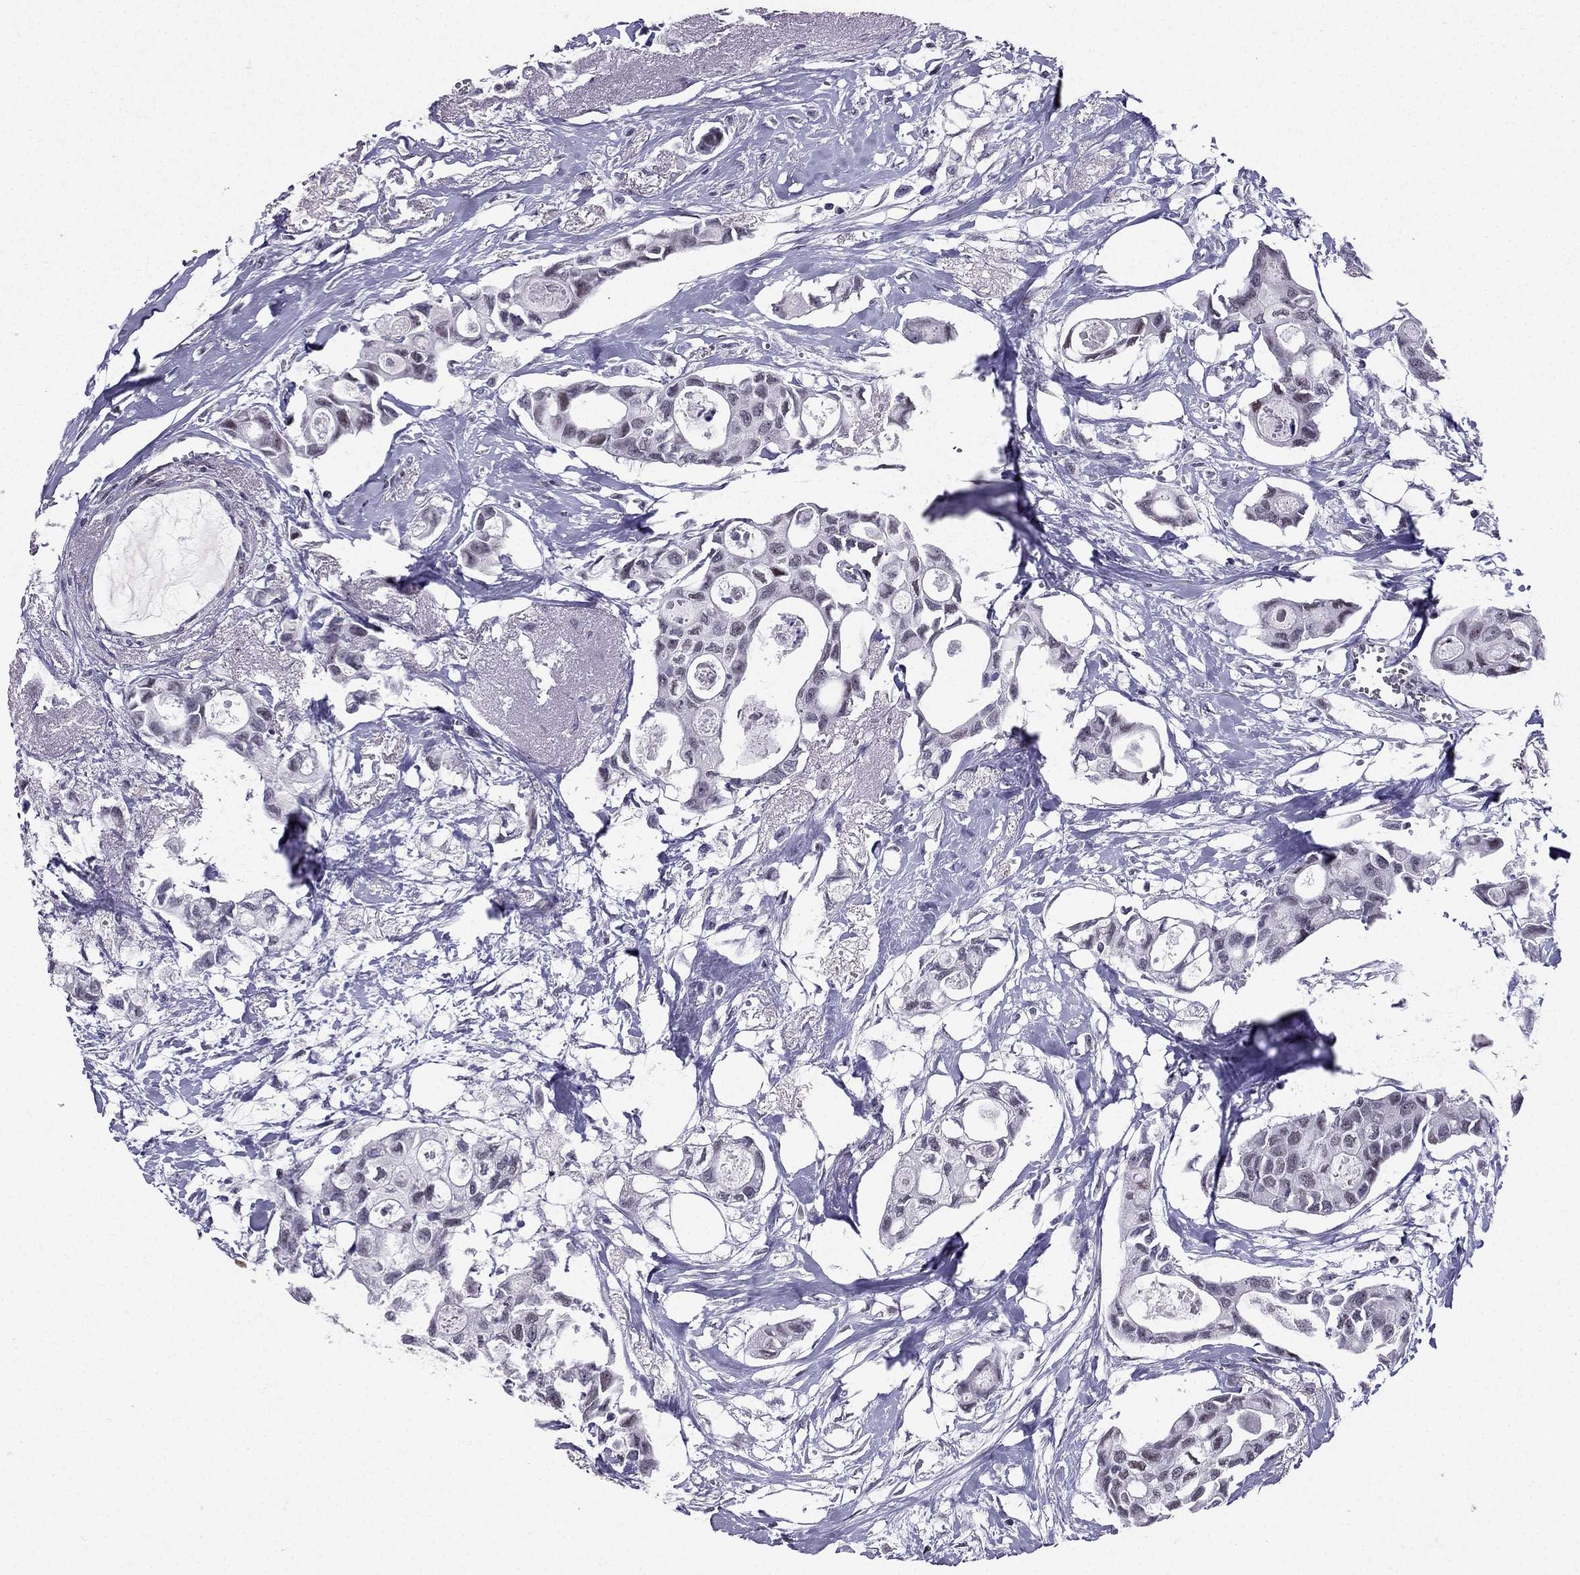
{"staining": {"intensity": "weak", "quantity": "<25%", "location": "nuclear"}, "tissue": "breast cancer", "cell_type": "Tumor cells", "image_type": "cancer", "snomed": [{"axis": "morphology", "description": "Duct carcinoma"}, {"axis": "topography", "description": "Breast"}], "caption": "The immunohistochemistry histopathology image has no significant expression in tumor cells of breast cancer (infiltrating ductal carcinoma) tissue.", "gene": "RPRD2", "patient": {"sex": "female", "age": 83}}